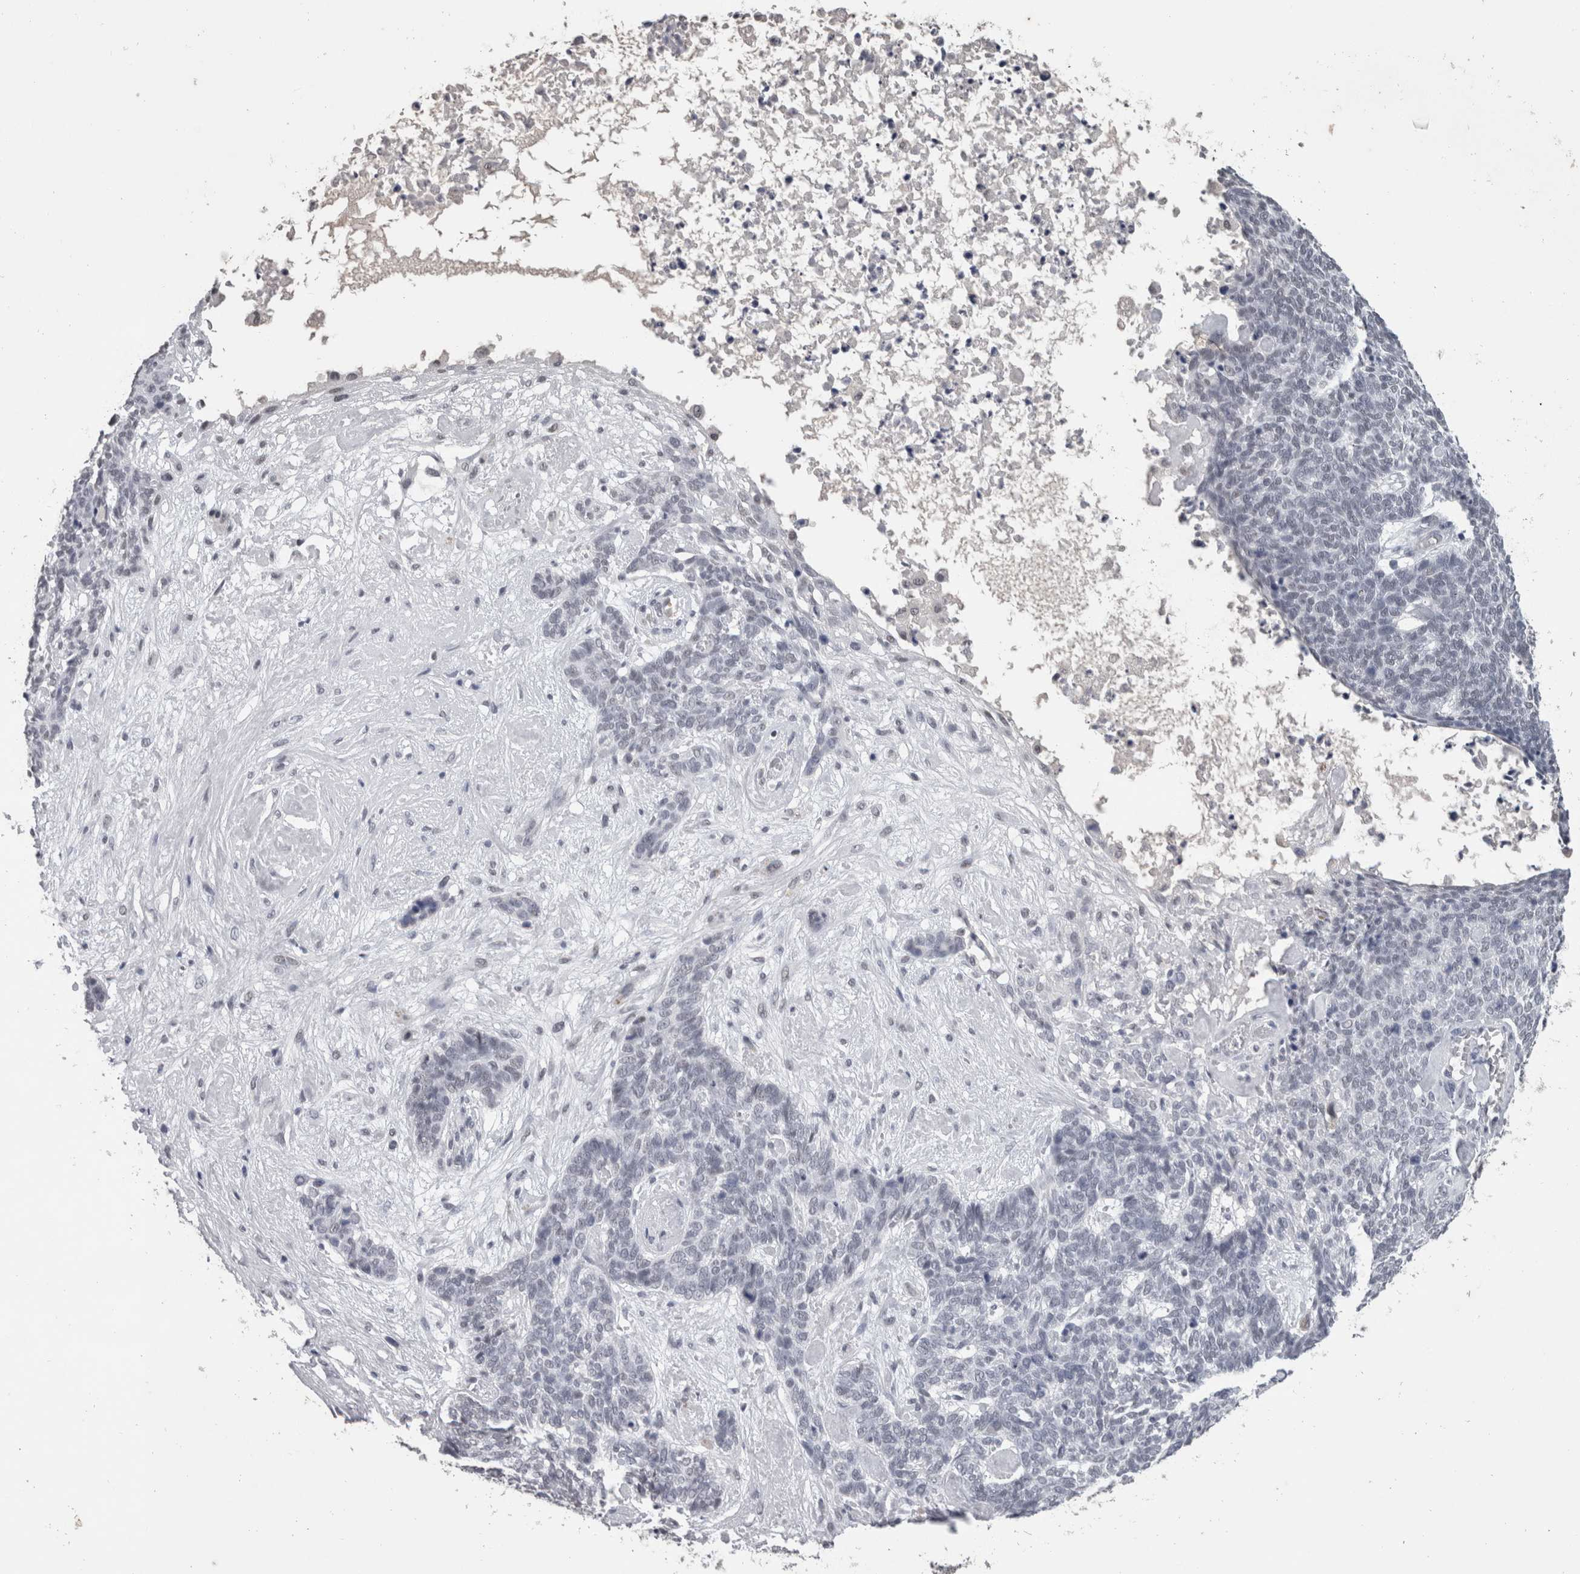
{"staining": {"intensity": "negative", "quantity": "none", "location": "none"}, "tissue": "skin cancer", "cell_type": "Tumor cells", "image_type": "cancer", "snomed": [{"axis": "morphology", "description": "Basal cell carcinoma"}, {"axis": "topography", "description": "Skin"}], "caption": "Immunohistochemistry micrograph of neoplastic tissue: human skin cancer stained with DAB (3,3'-diaminobenzidine) reveals no significant protein staining in tumor cells.", "gene": "DDX17", "patient": {"sex": "female", "age": 84}}